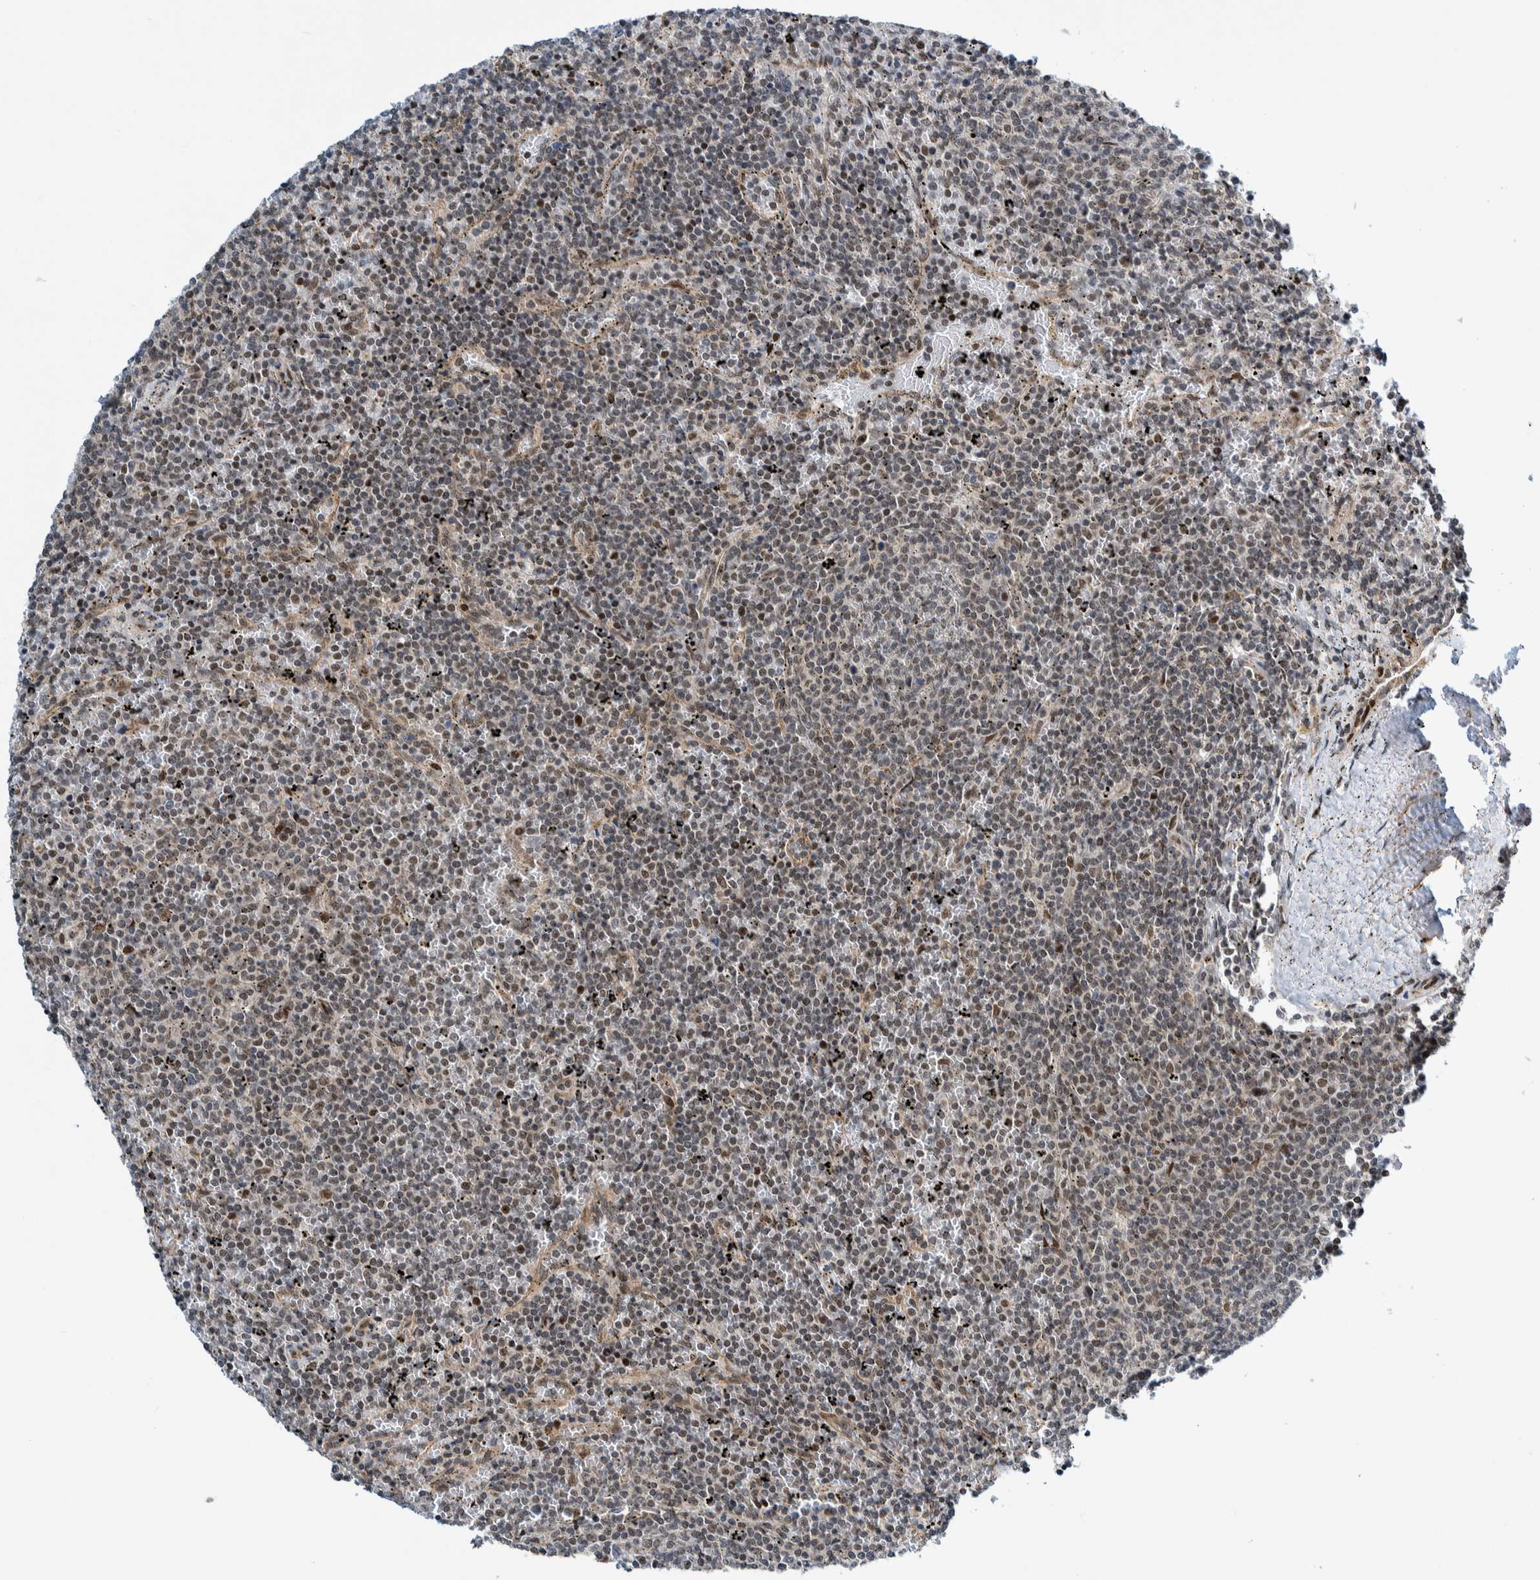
{"staining": {"intensity": "moderate", "quantity": "<25%", "location": "nuclear"}, "tissue": "lymphoma", "cell_type": "Tumor cells", "image_type": "cancer", "snomed": [{"axis": "morphology", "description": "Malignant lymphoma, non-Hodgkin's type, Low grade"}, {"axis": "topography", "description": "Spleen"}], "caption": "Moderate nuclear protein staining is seen in approximately <25% of tumor cells in malignant lymphoma, non-Hodgkin's type (low-grade).", "gene": "CCDC57", "patient": {"sex": "female", "age": 50}}